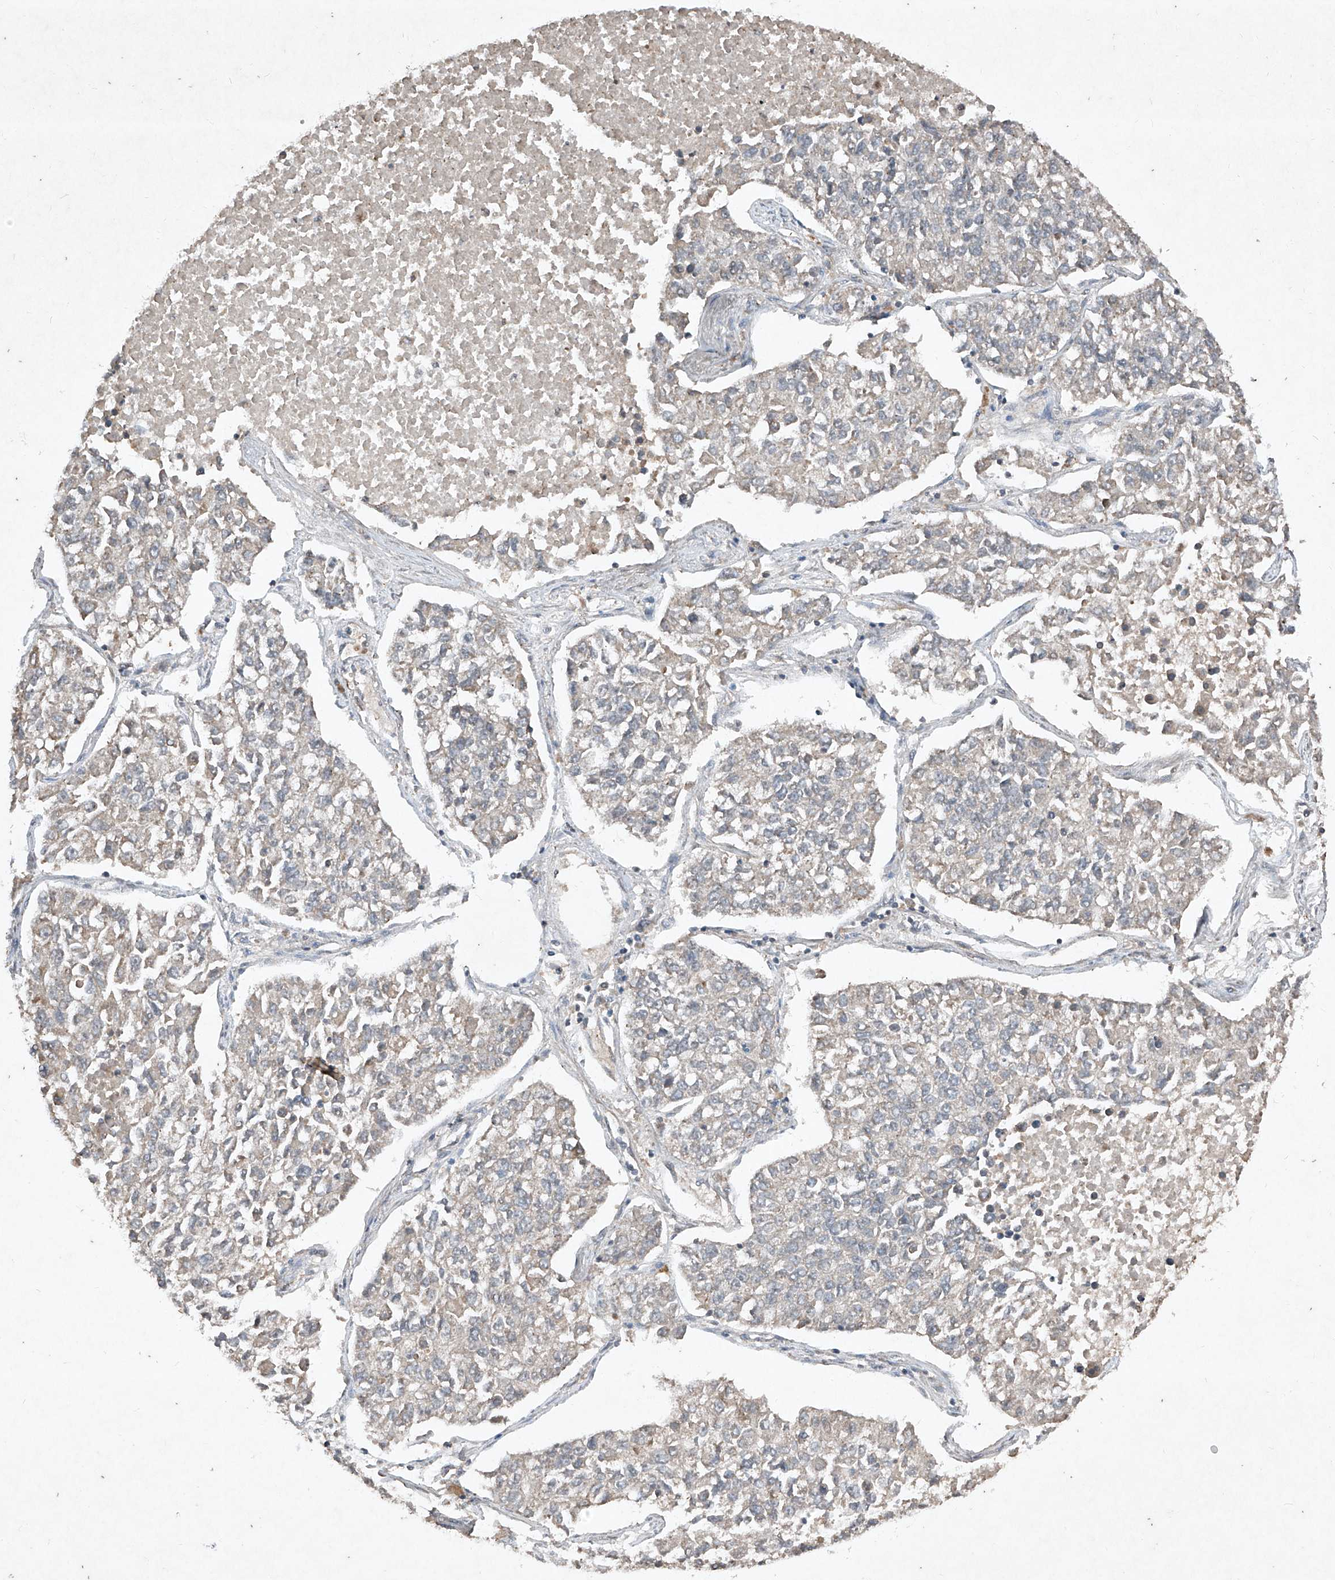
{"staining": {"intensity": "weak", "quantity": "25%-75%", "location": "cytoplasmic/membranous"}, "tissue": "lung cancer", "cell_type": "Tumor cells", "image_type": "cancer", "snomed": [{"axis": "morphology", "description": "Adenocarcinoma, NOS"}, {"axis": "topography", "description": "Lung"}], "caption": "A high-resolution histopathology image shows IHC staining of lung adenocarcinoma, which shows weak cytoplasmic/membranous positivity in approximately 25%-75% of tumor cells.", "gene": "ABCD3", "patient": {"sex": "male", "age": 49}}